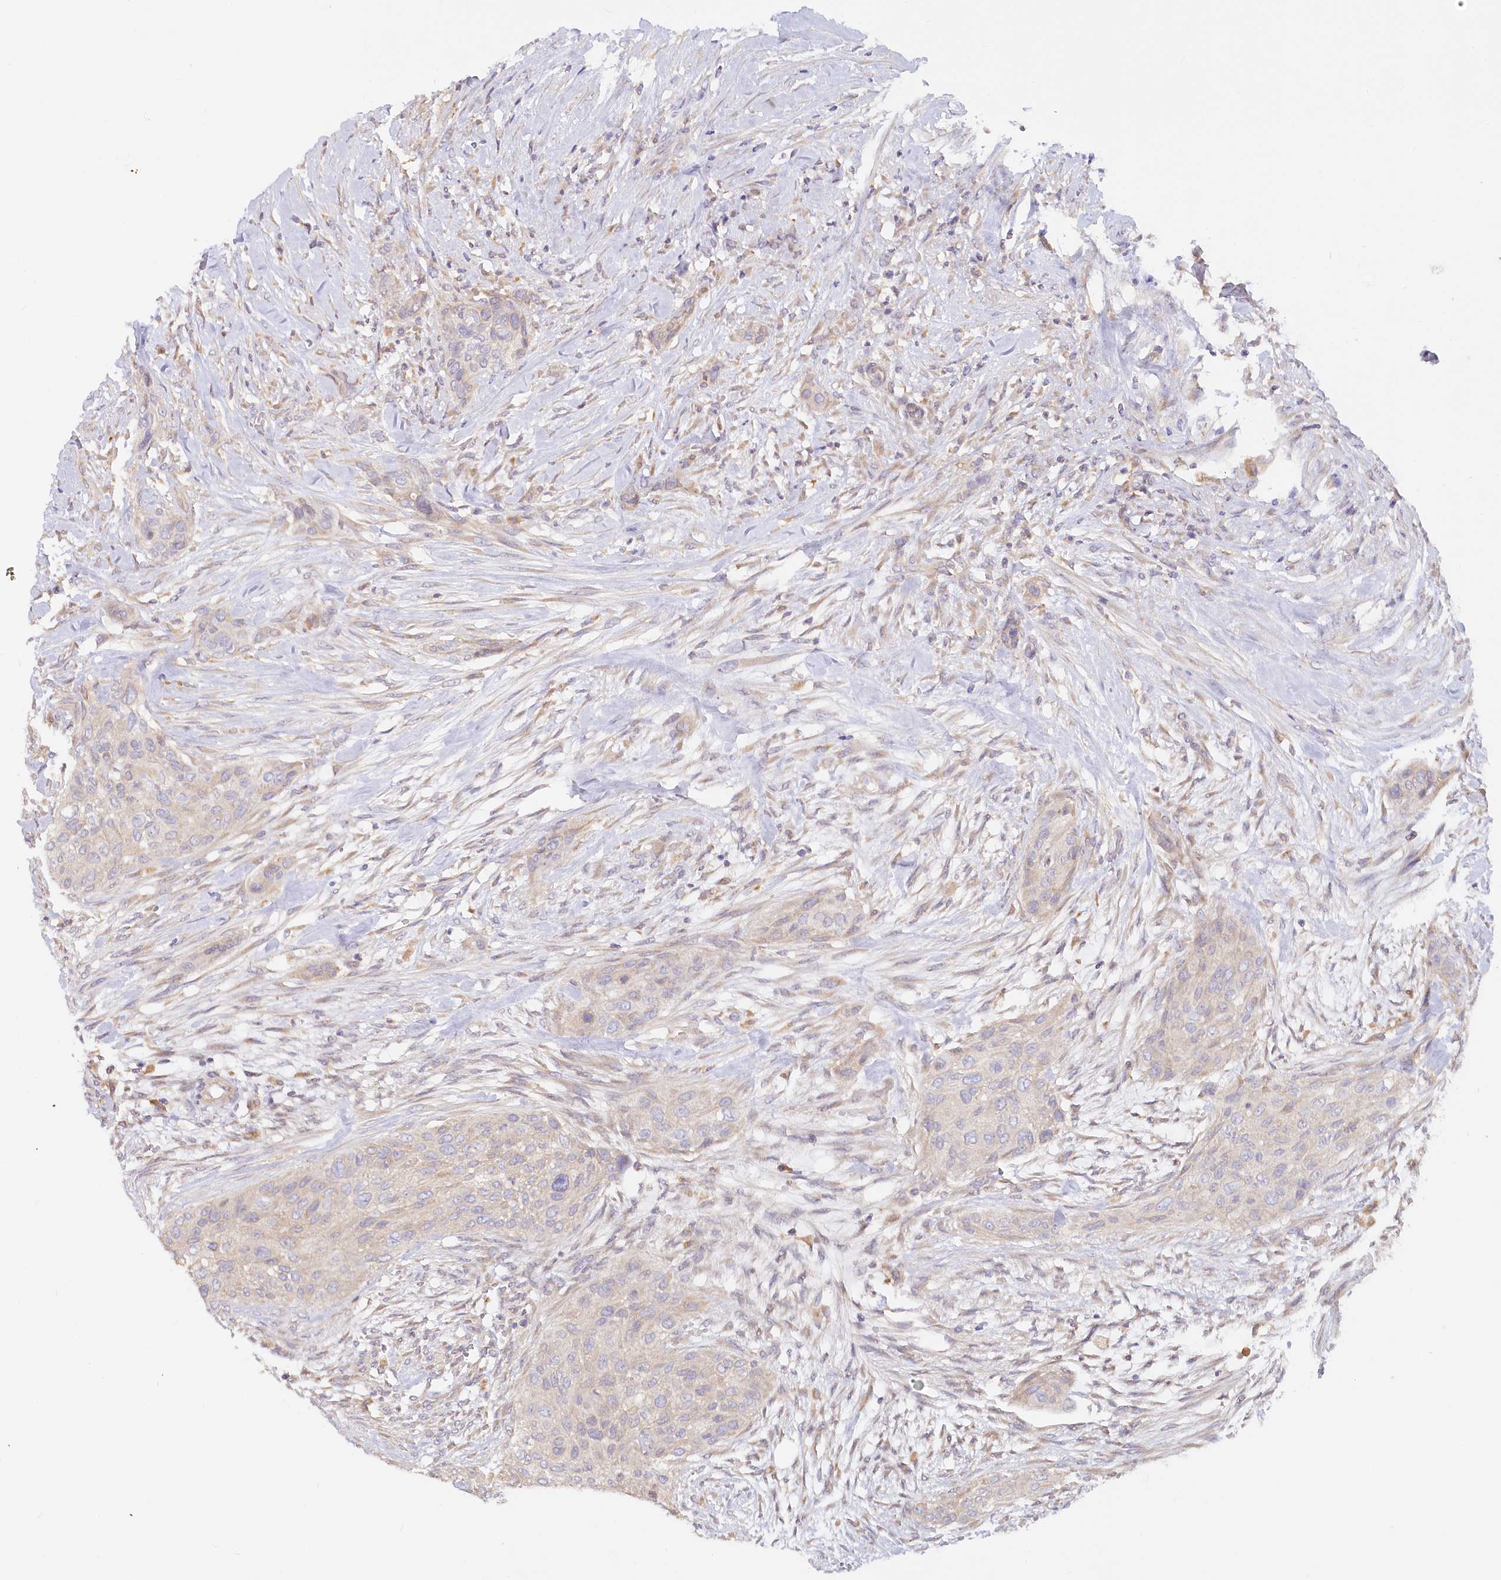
{"staining": {"intensity": "negative", "quantity": "none", "location": "none"}, "tissue": "urothelial cancer", "cell_type": "Tumor cells", "image_type": "cancer", "snomed": [{"axis": "morphology", "description": "Urothelial carcinoma, High grade"}, {"axis": "topography", "description": "Urinary bladder"}], "caption": "A histopathology image of high-grade urothelial carcinoma stained for a protein demonstrates no brown staining in tumor cells. The staining is performed using DAB brown chromogen with nuclei counter-stained in using hematoxylin.", "gene": "PAIP2", "patient": {"sex": "male", "age": 35}}